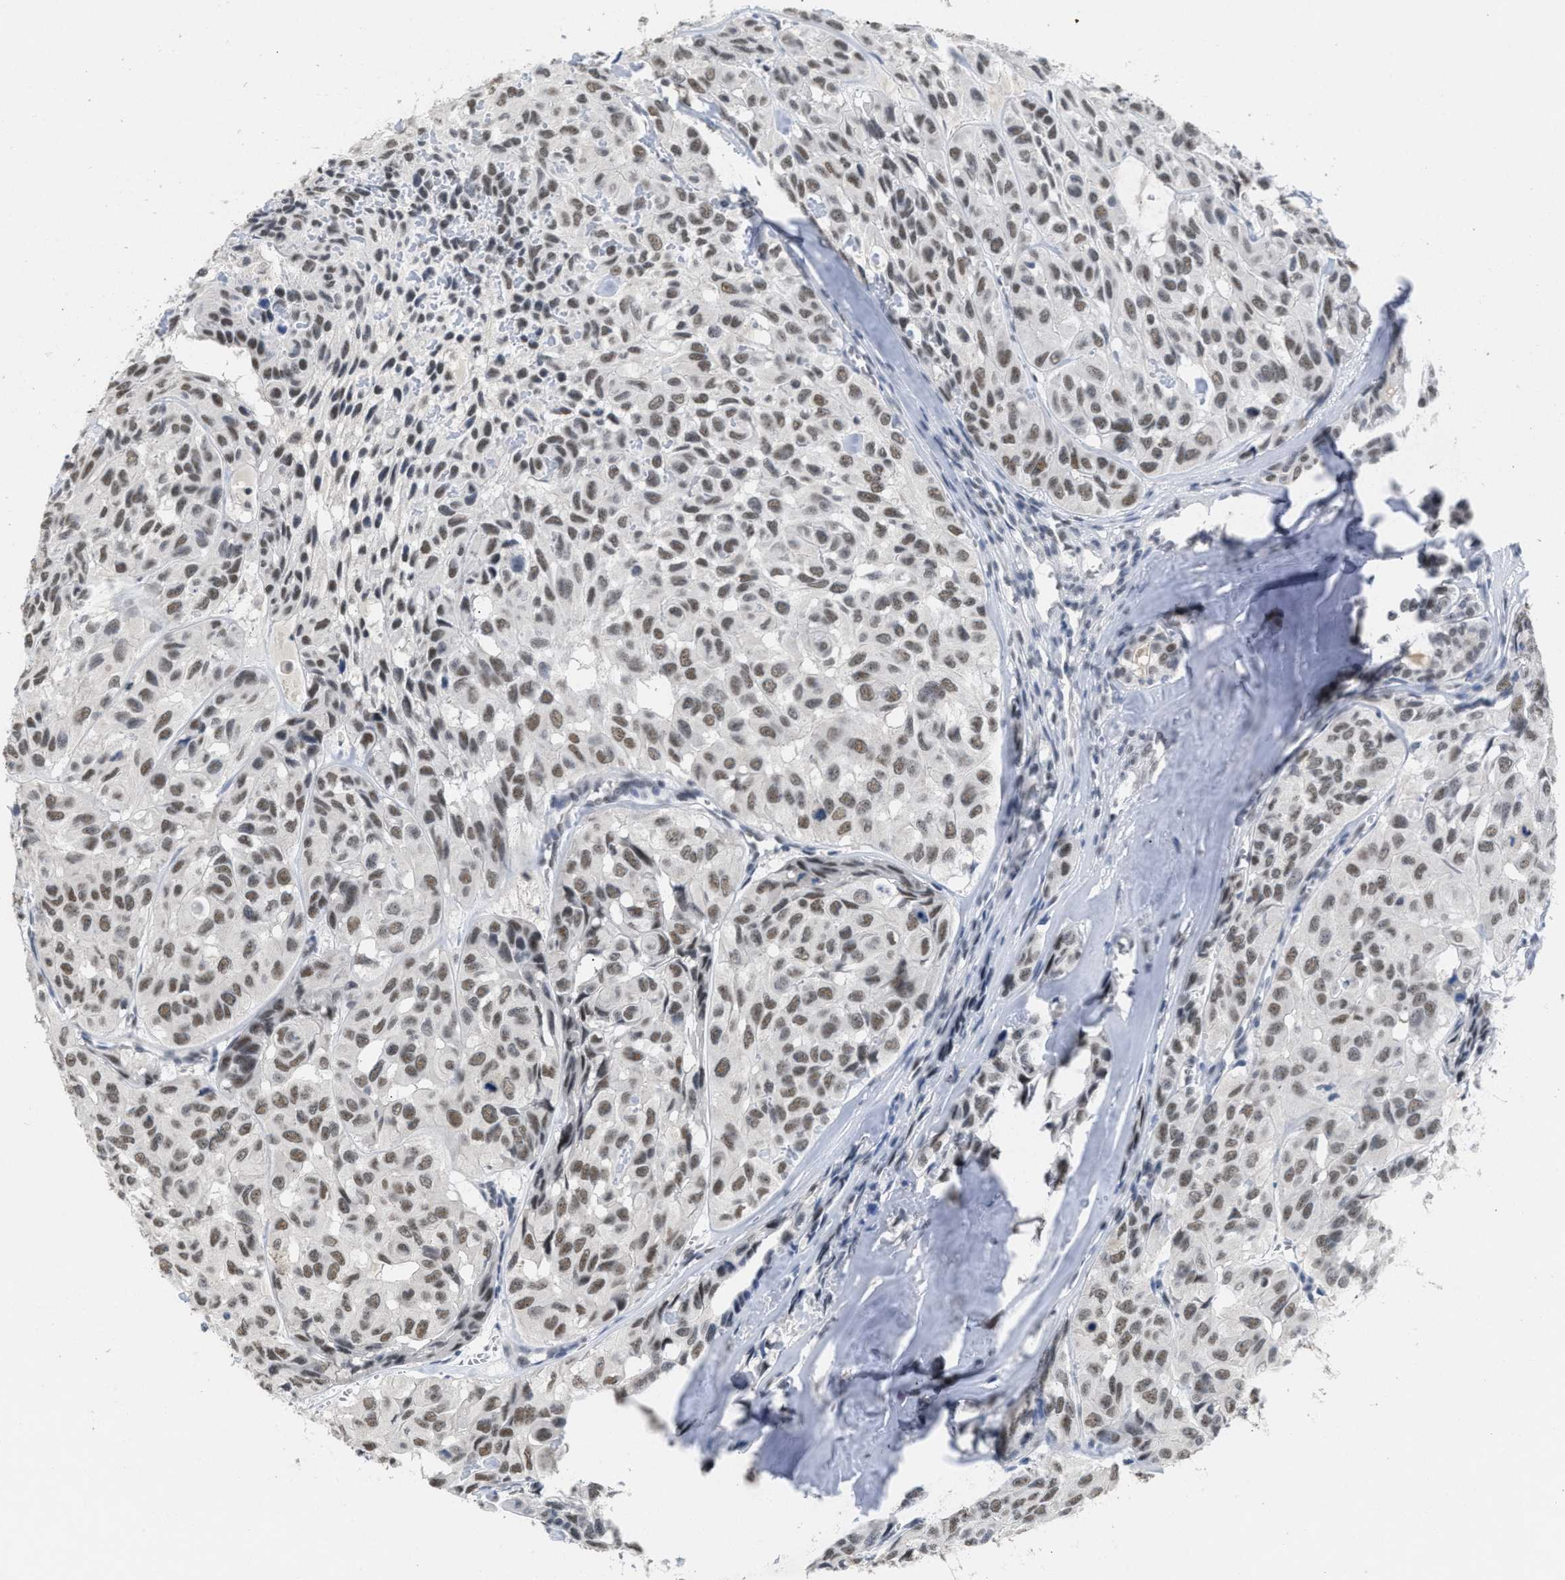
{"staining": {"intensity": "moderate", "quantity": ">75%", "location": "nuclear"}, "tissue": "head and neck cancer", "cell_type": "Tumor cells", "image_type": "cancer", "snomed": [{"axis": "morphology", "description": "Adenocarcinoma, NOS"}, {"axis": "topography", "description": "Salivary gland, NOS"}, {"axis": "topography", "description": "Head-Neck"}], "caption": "This is a histology image of IHC staining of adenocarcinoma (head and neck), which shows moderate staining in the nuclear of tumor cells.", "gene": "GGNBP2", "patient": {"sex": "female", "age": 76}}